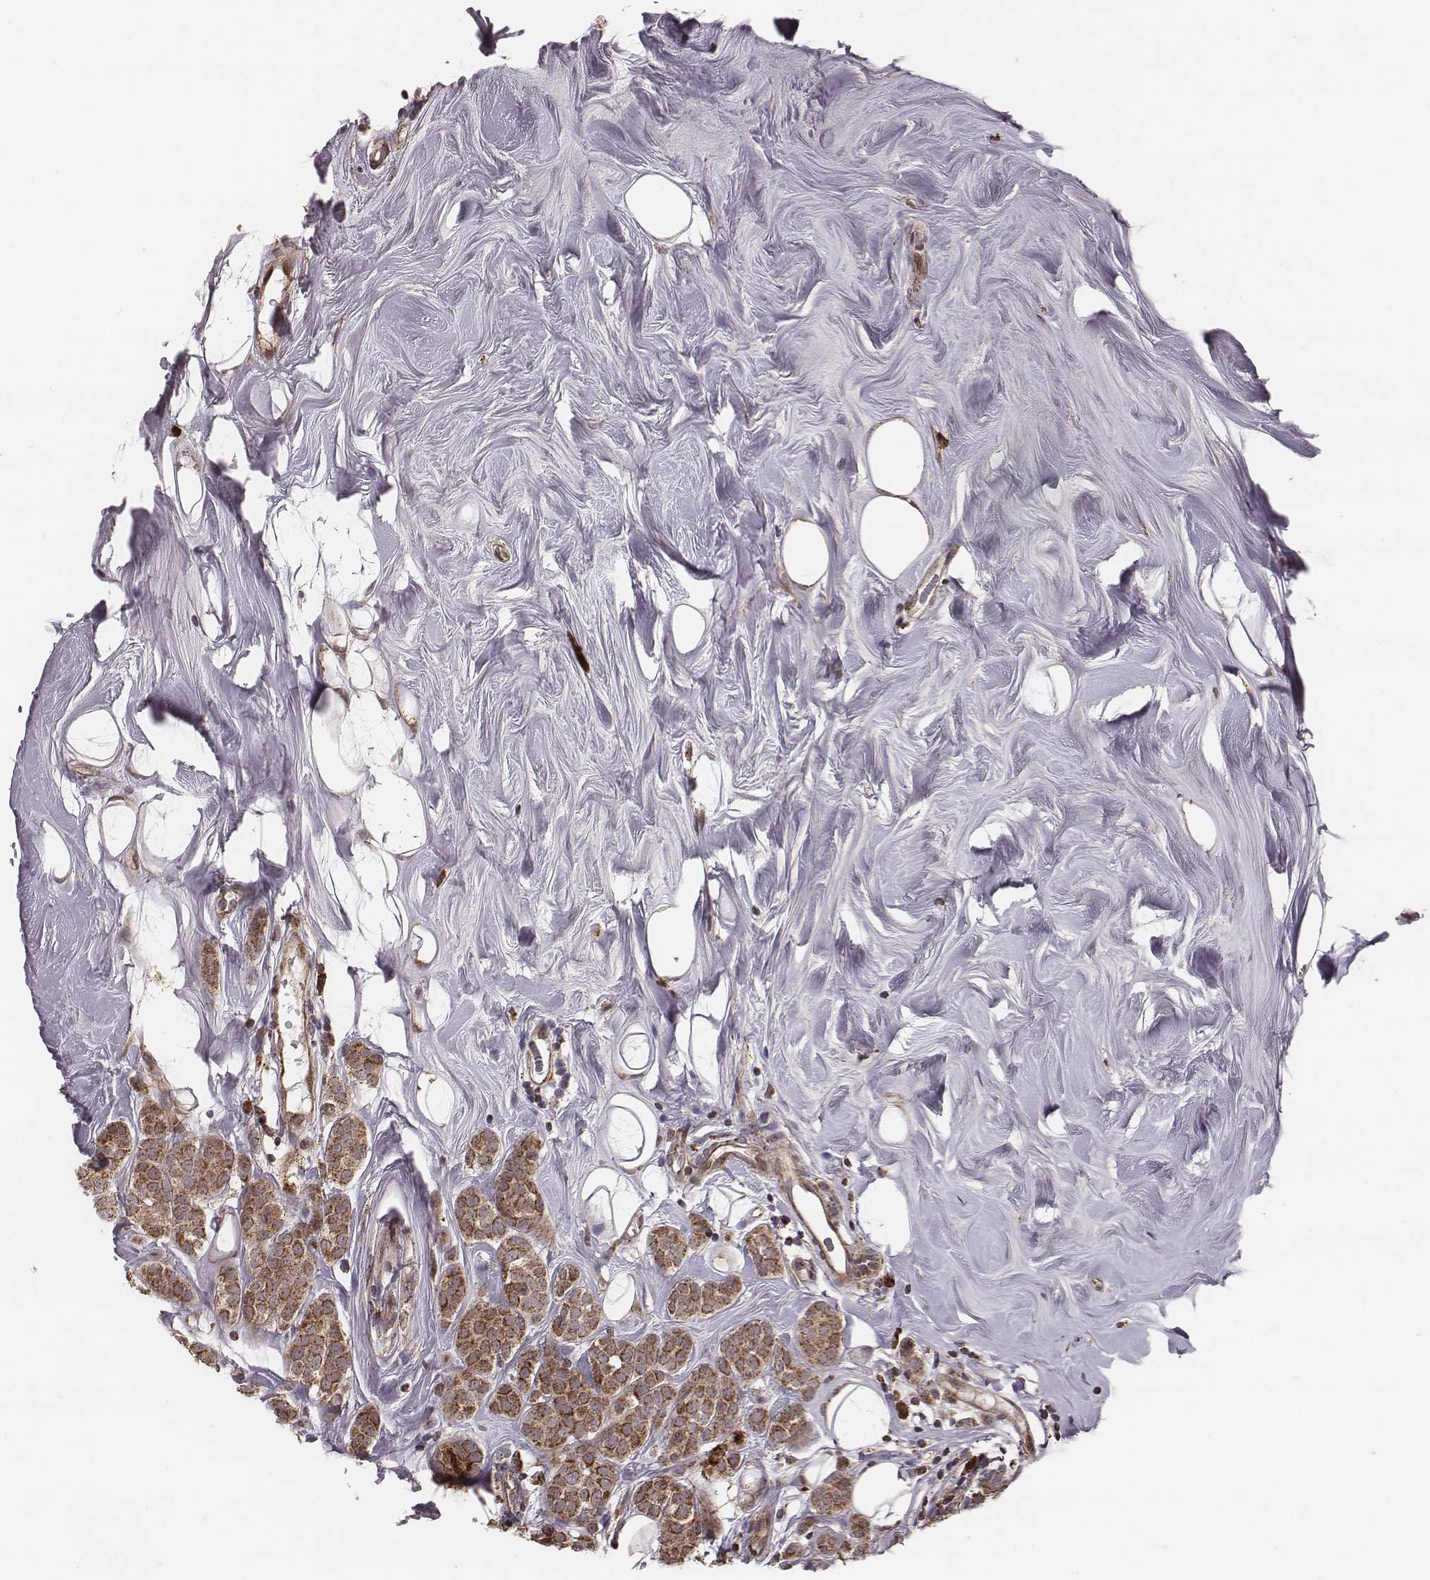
{"staining": {"intensity": "strong", "quantity": ">75%", "location": "cytoplasmic/membranous"}, "tissue": "breast cancer", "cell_type": "Tumor cells", "image_type": "cancer", "snomed": [{"axis": "morphology", "description": "Lobular carcinoma"}, {"axis": "topography", "description": "Breast"}], "caption": "The histopathology image displays staining of breast lobular carcinoma, revealing strong cytoplasmic/membranous protein positivity (brown color) within tumor cells. (DAB = brown stain, brightfield microscopy at high magnification).", "gene": "ZDHHC21", "patient": {"sex": "female", "age": 49}}